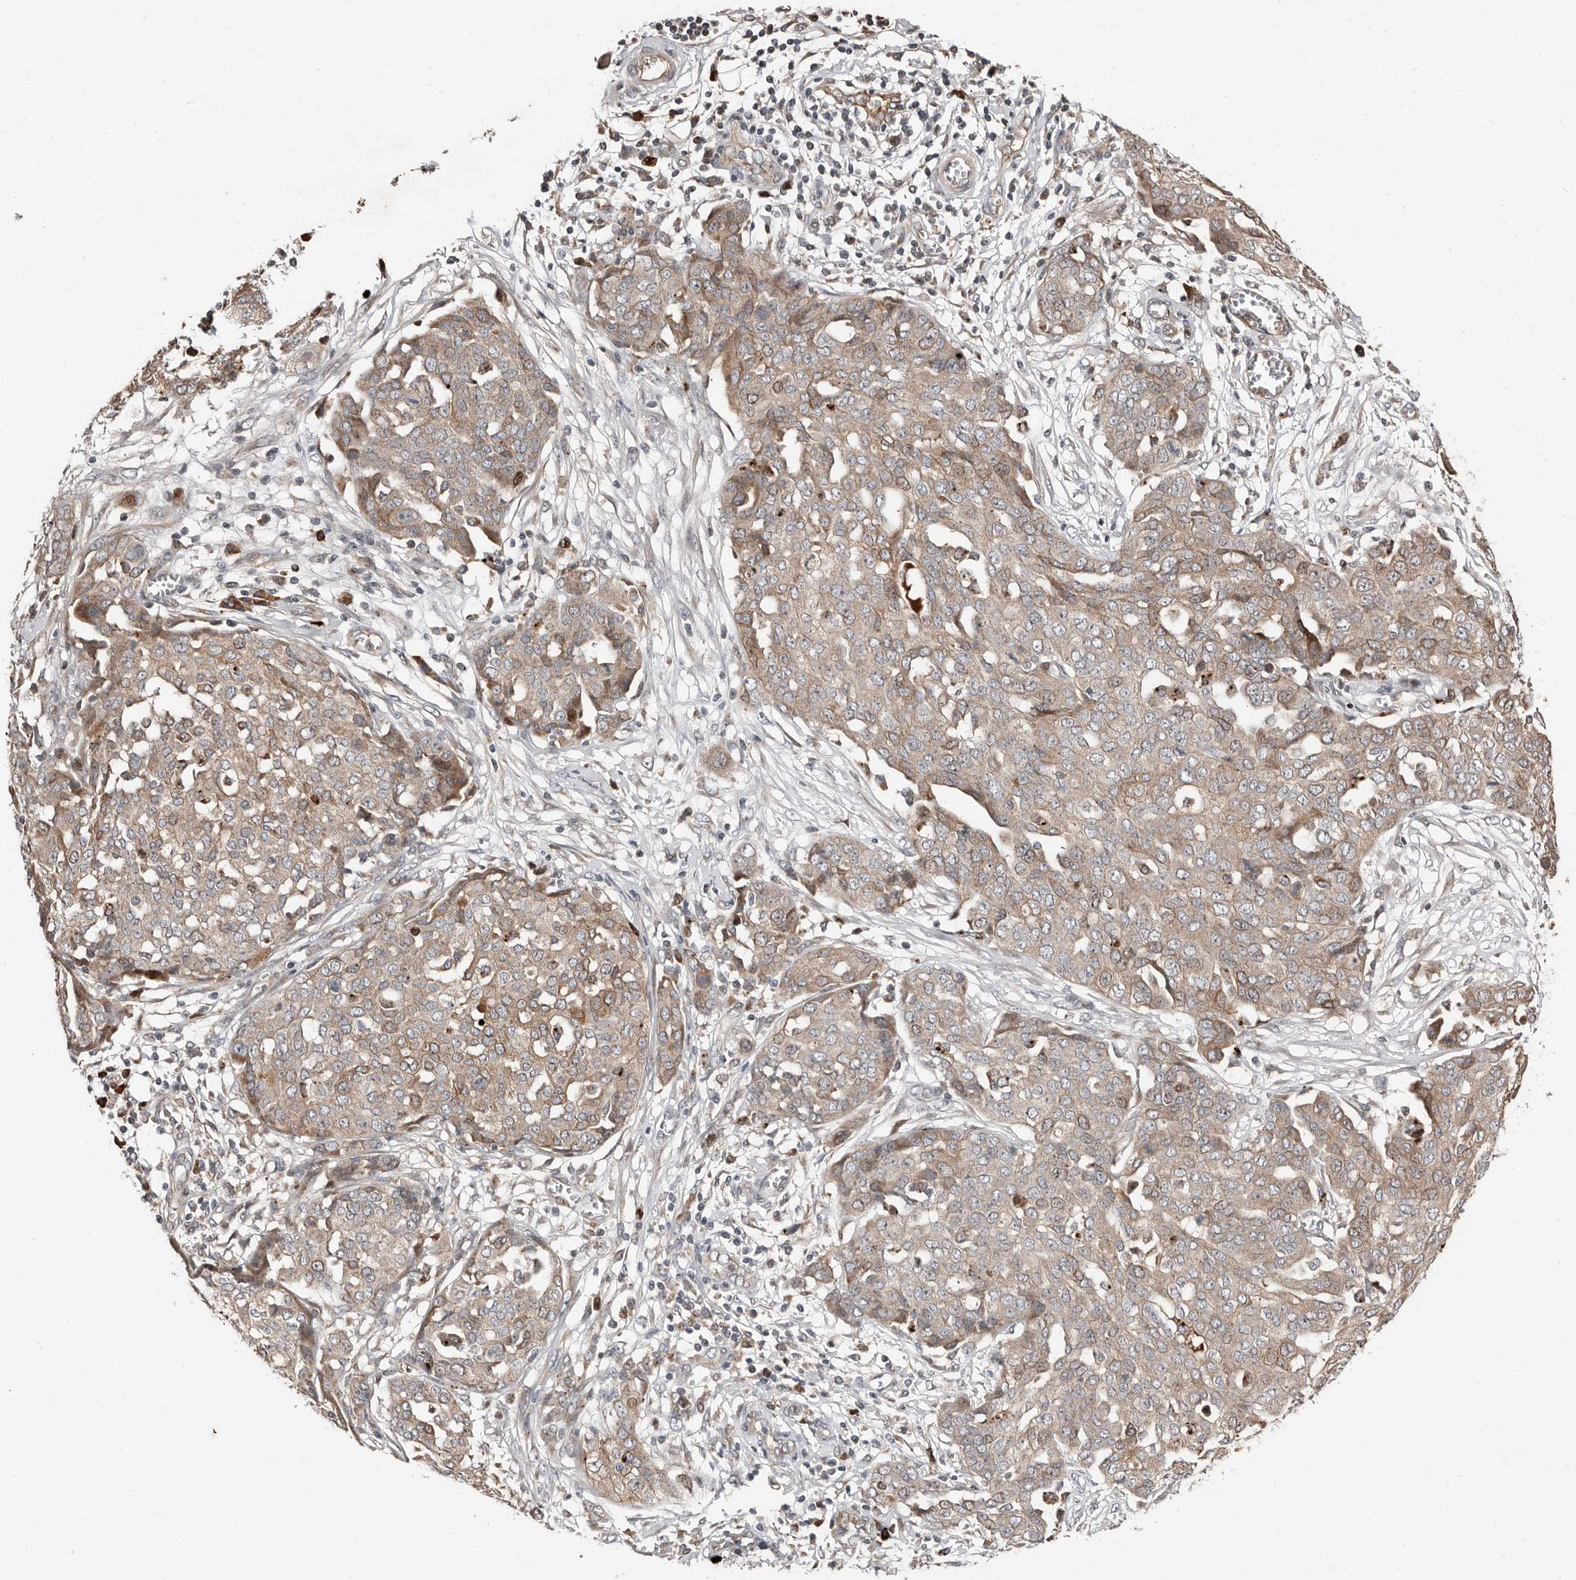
{"staining": {"intensity": "moderate", "quantity": "25%-75%", "location": "cytoplasmic/membranous"}, "tissue": "ovarian cancer", "cell_type": "Tumor cells", "image_type": "cancer", "snomed": [{"axis": "morphology", "description": "Cystadenocarcinoma, serous, NOS"}, {"axis": "topography", "description": "Soft tissue"}, {"axis": "topography", "description": "Ovary"}], "caption": "This histopathology image displays immunohistochemistry staining of human ovarian cancer, with medium moderate cytoplasmic/membranous positivity in approximately 25%-75% of tumor cells.", "gene": "SMYD4", "patient": {"sex": "female", "age": 57}}